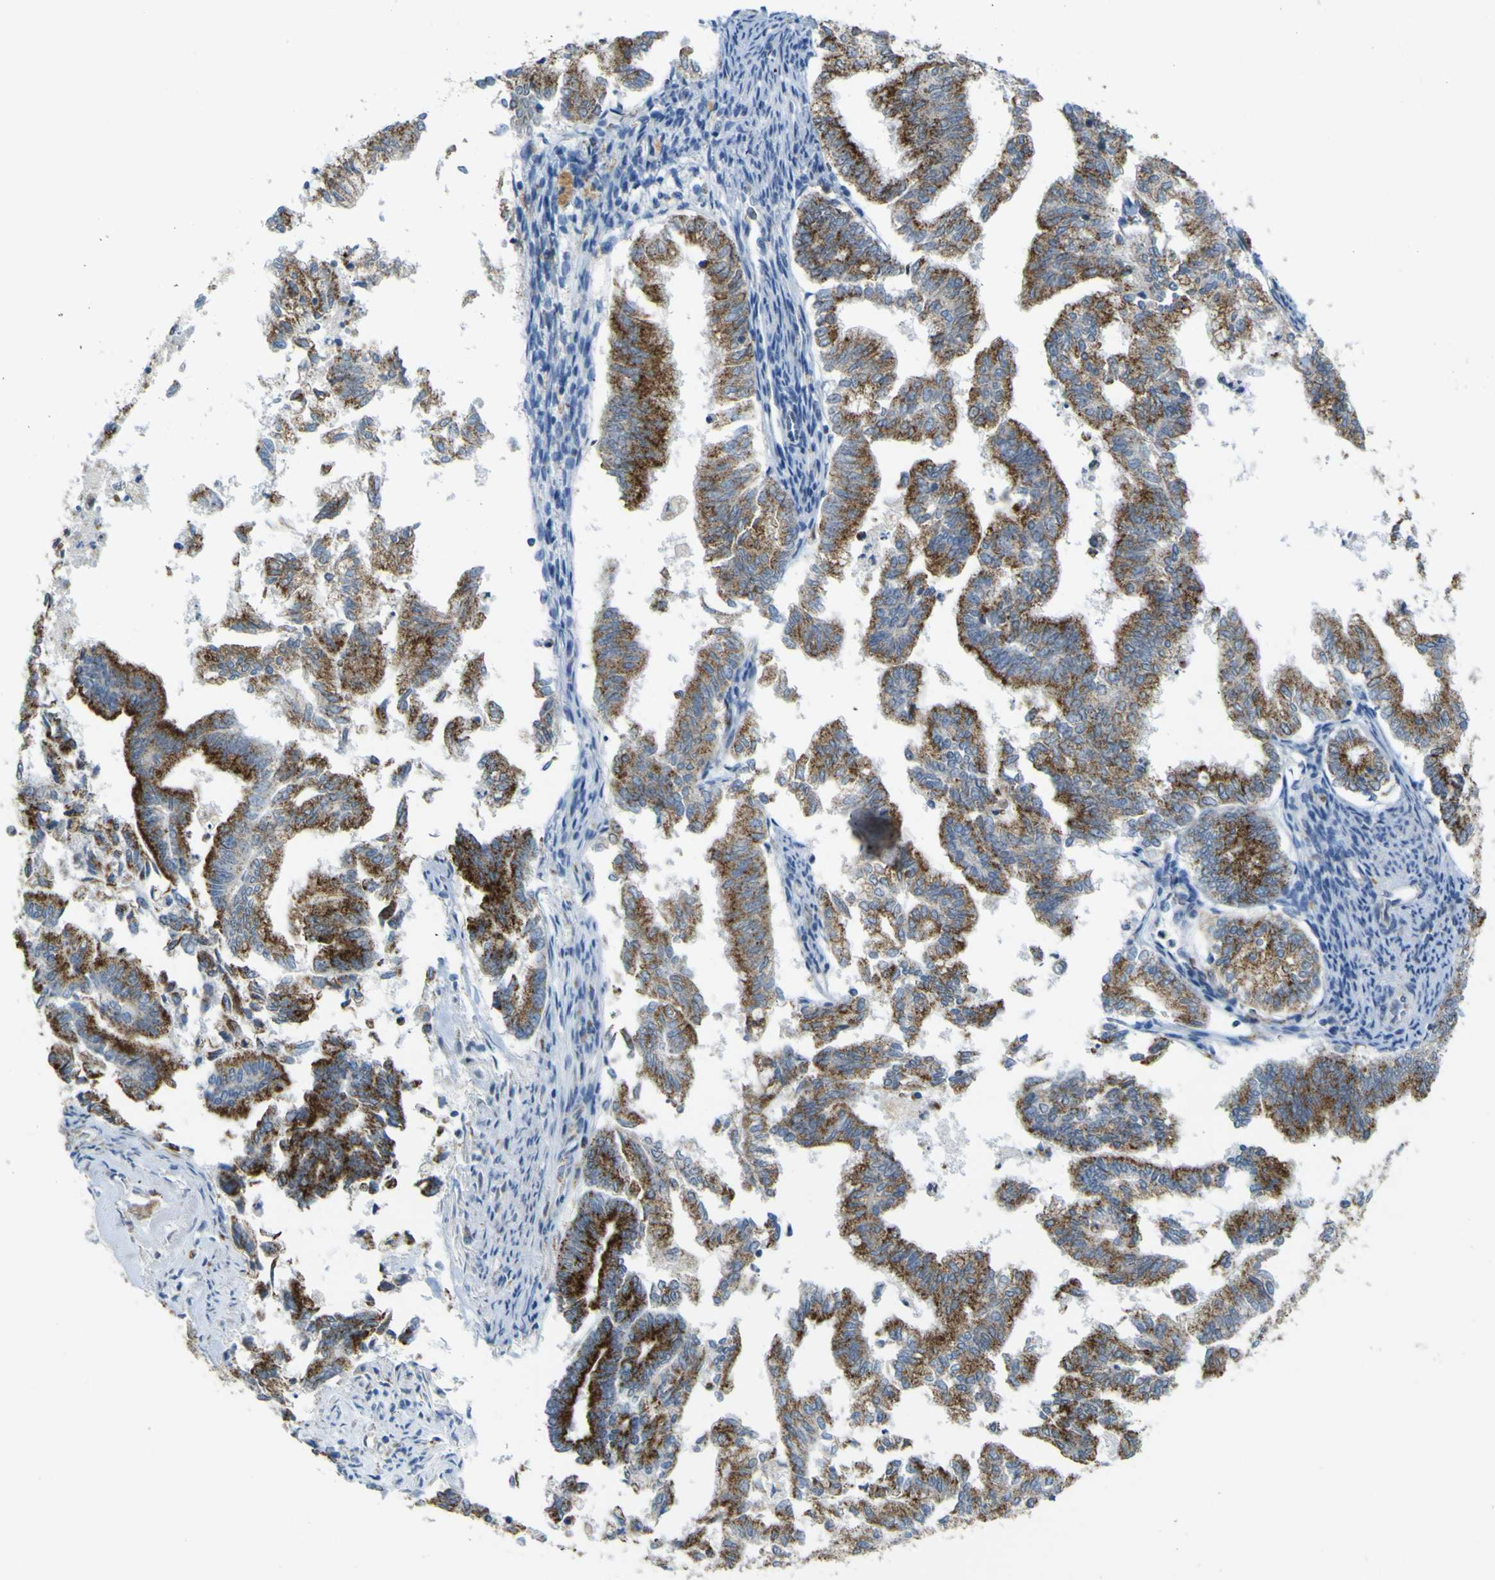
{"staining": {"intensity": "moderate", "quantity": ">75%", "location": "cytoplasmic/membranous"}, "tissue": "endometrial cancer", "cell_type": "Tumor cells", "image_type": "cancer", "snomed": [{"axis": "morphology", "description": "Necrosis, NOS"}, {"axis": "morphology", "description": "Adenocarcinoma, NOS"}, {"axis": "topography", "description": "Endometrium"}], "caption": "Brown immunohistochemical staining in adenocarcinoma (endometrial) demonstrates moderate cytoplasmic/membranous expression in about >75% of tumor cells.", "gene": "ACBD5", "patient": {"sex": "female", "age": 79}}